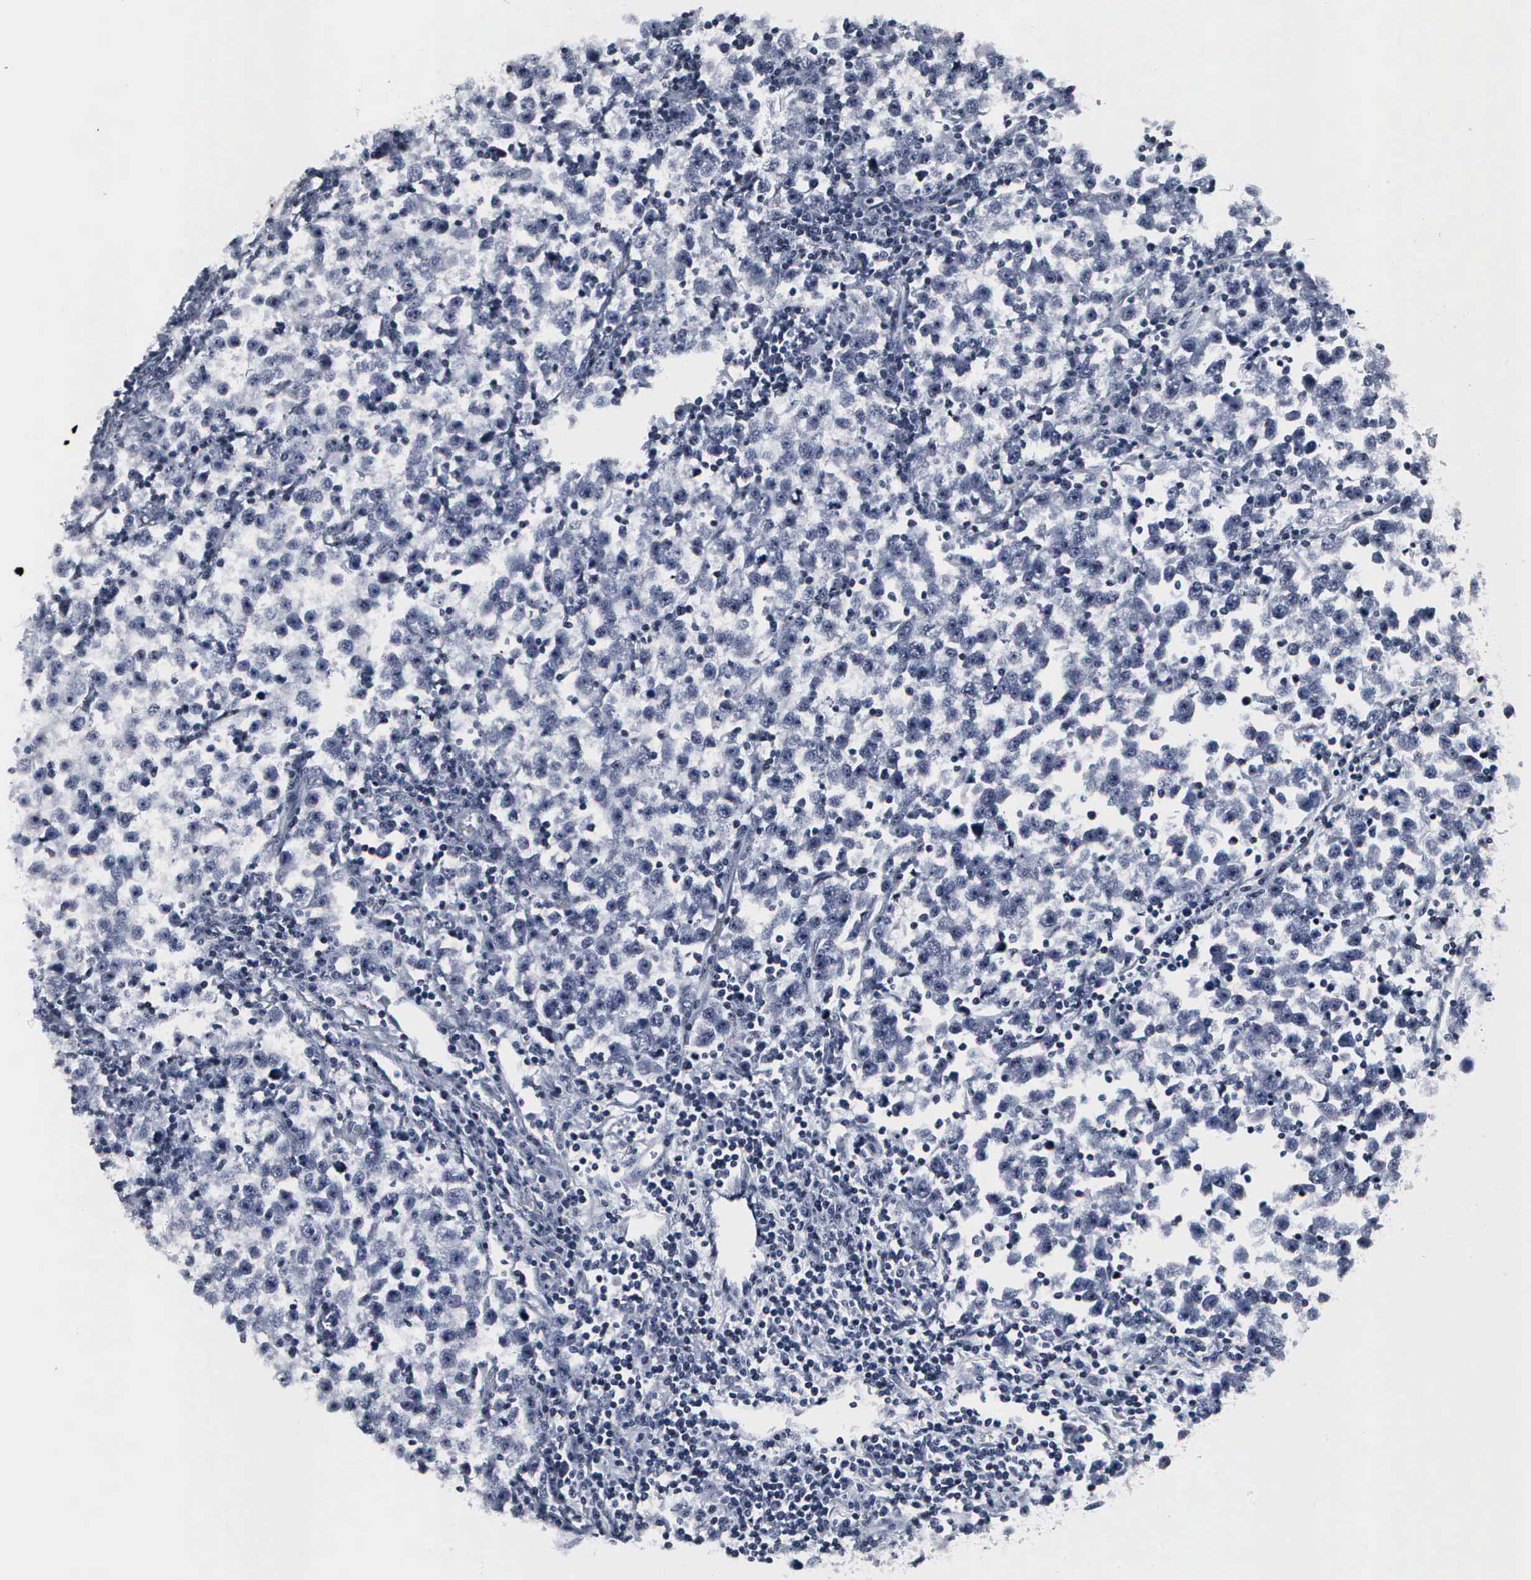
{"staining": {"intensity": "negative", "quantity": "none", "location": "none"}, "tissue": "testis cancer", "cell_type": "Tumor cells", "image_type": "cancer", "snomed": [{"axis": "morphology", "description": "Seminoma, NOS"}, {"axis": "topography", "description": "Testis"}], "caption": "High power microscopy micrograph of an IHC histopathology image of testis cancer, revealing no significant positivity in tumor cells. (DAB (3,3'-diaminobenzidine) immunohistochemistry (IHC) visualized using brightfield microscopy, high magnification).", "gene": "DGCR2", "patient": {"sex": "male", "age": 43}}